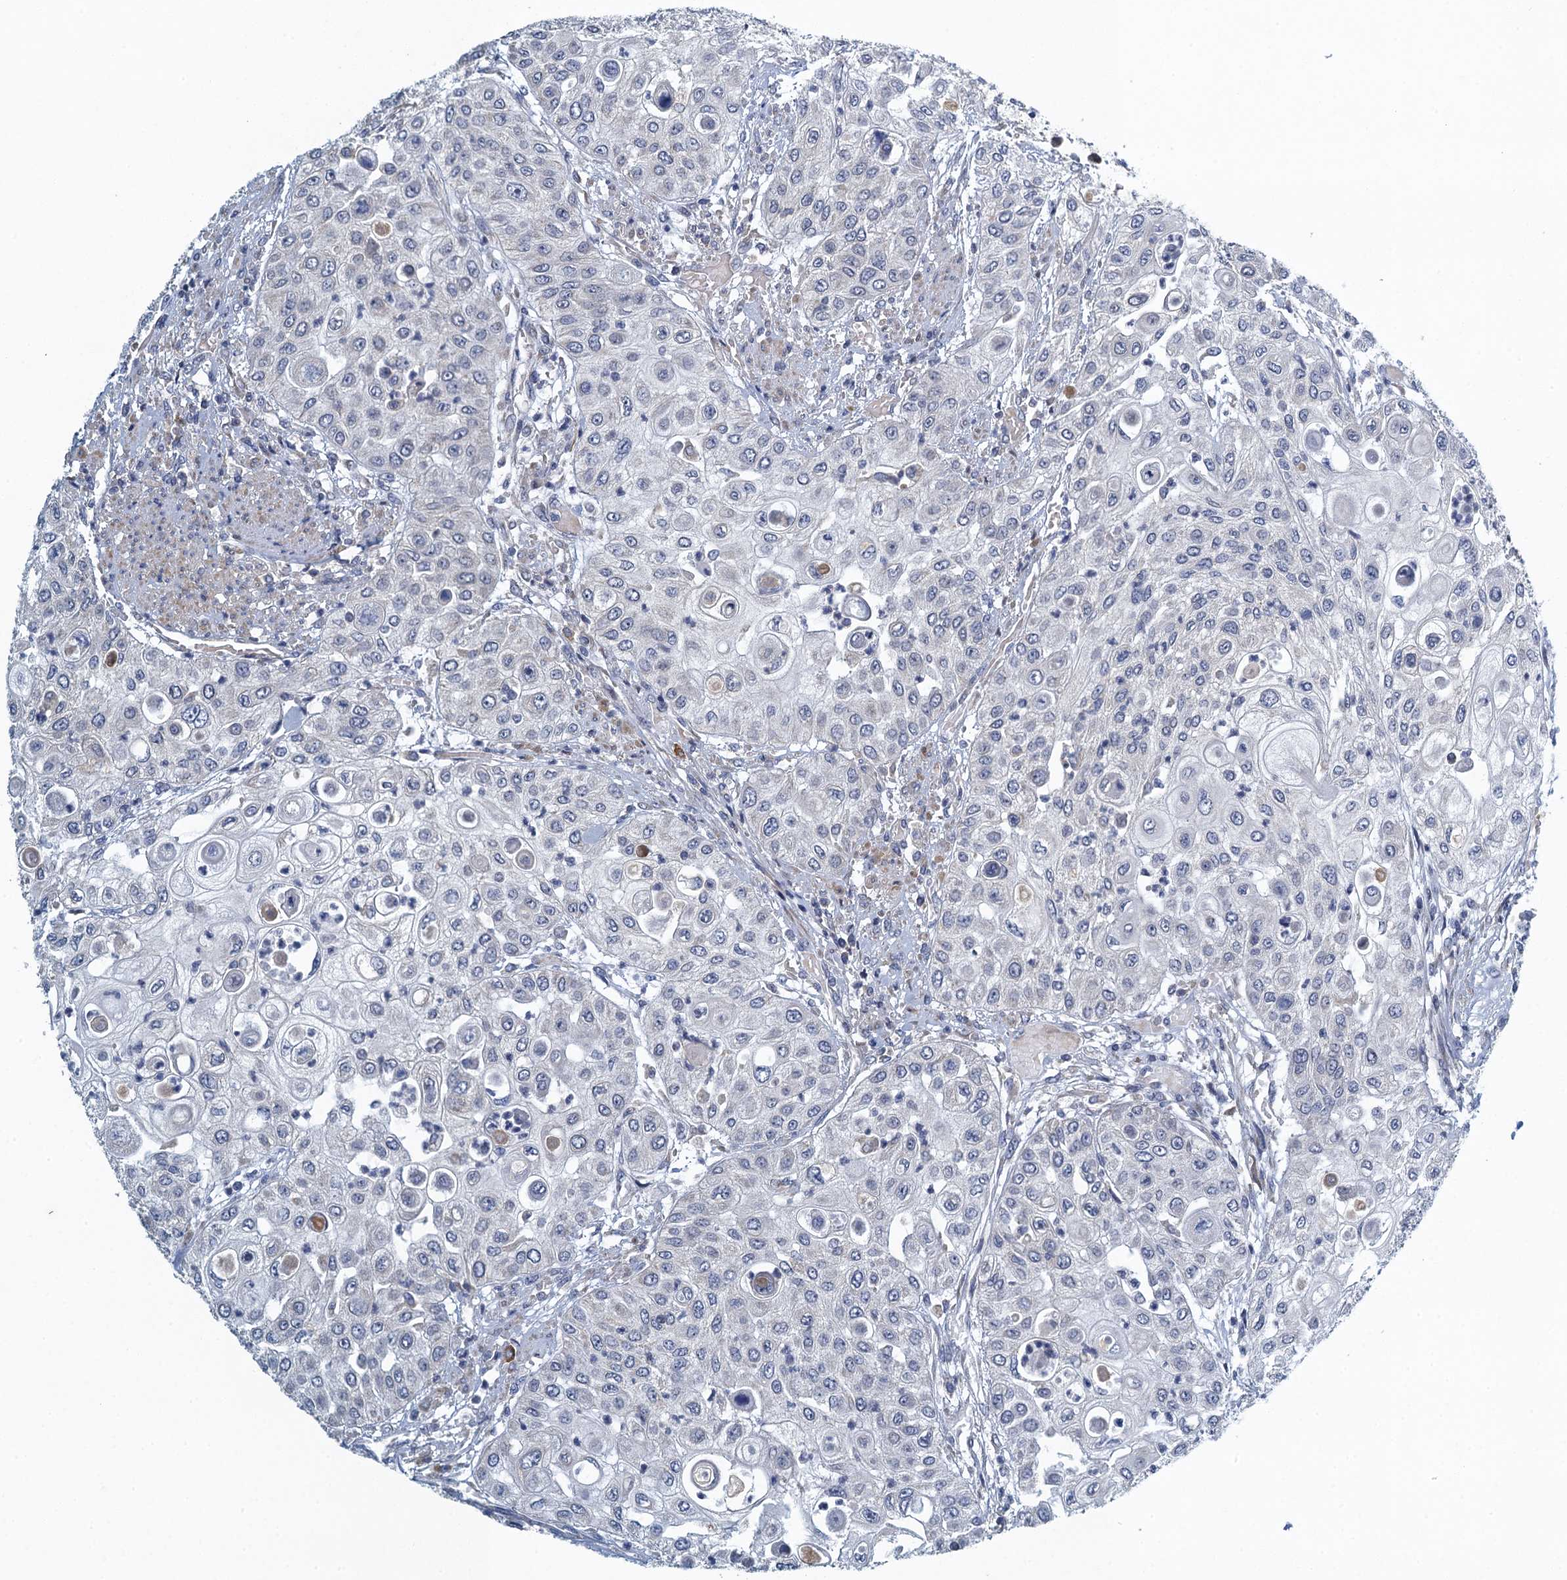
{"staining": {"intensity": "negative", "quantity": "none", "location": "none"}, "tissue": "urothelial cancer", "cell_type": "Tumor cells", "image_type": "cancer", "snomed": [{"axis": "morphology", "description": "Urothelial carcinoma, High grade"}, {"axis": "topography", "description": "Urinary bladder"}], "caption": "IHC of urothelial cancer displays no positivity in tumor cells.", "gene": "ALG2", "patient": {"sex": "female", "age": 79}}